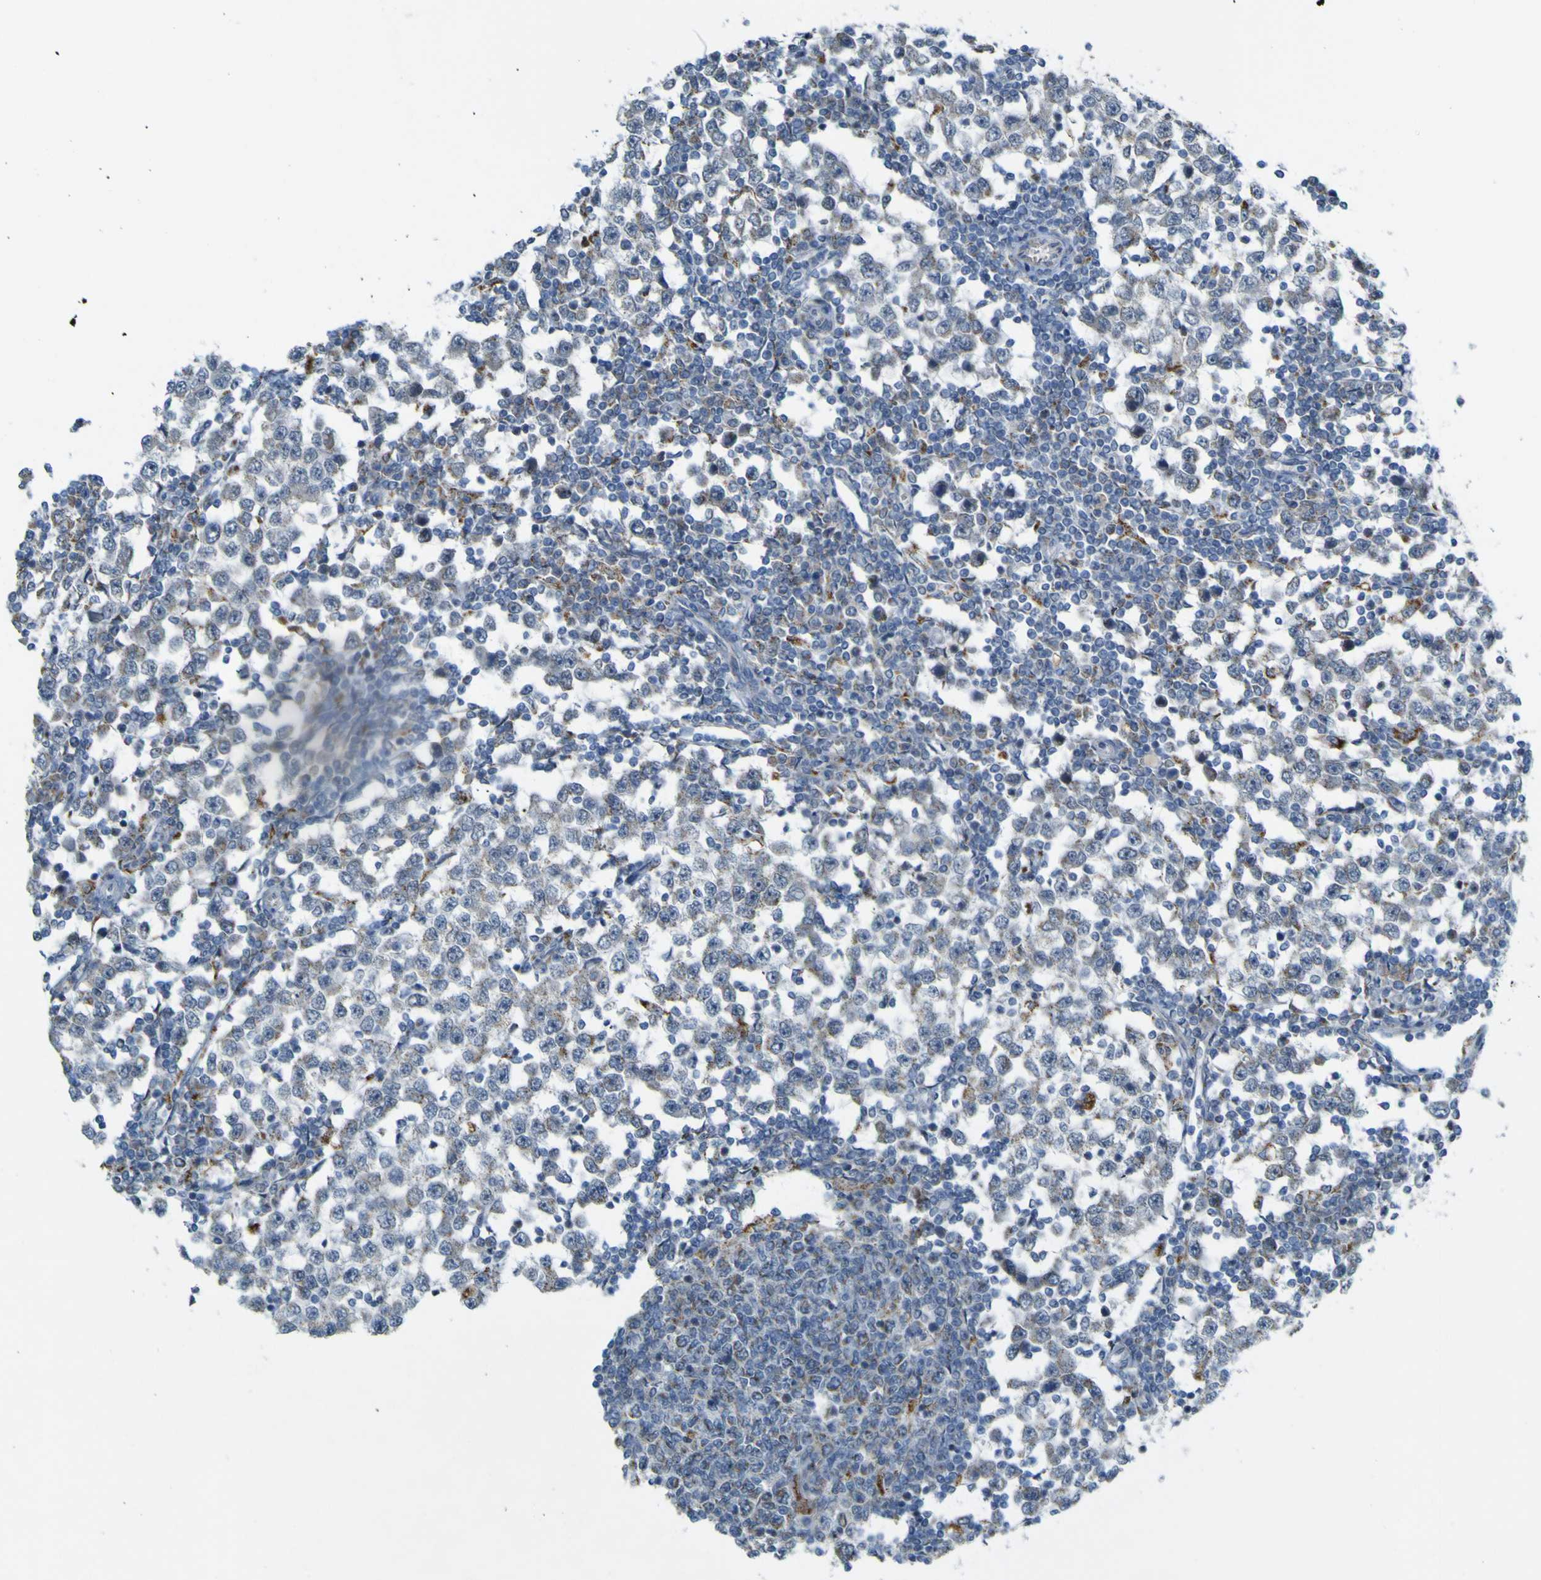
{"staining": {"intensity": "negative", "quantity": "none", "location": "none"}, "tissue": "testis cancer", "cell_type": "Tumor cells", "image_type": "cancer", "snomed": [{"axis": "morphology", "description": "Seminoma, NOS"}, {"axis": "topography", "description": "Testis"}], "caption": "Image shows no protein staining in tumor cells of testis cancer tissue.", "gene": "ACBD5", "patient": {"sex": "male", "age": 65}}